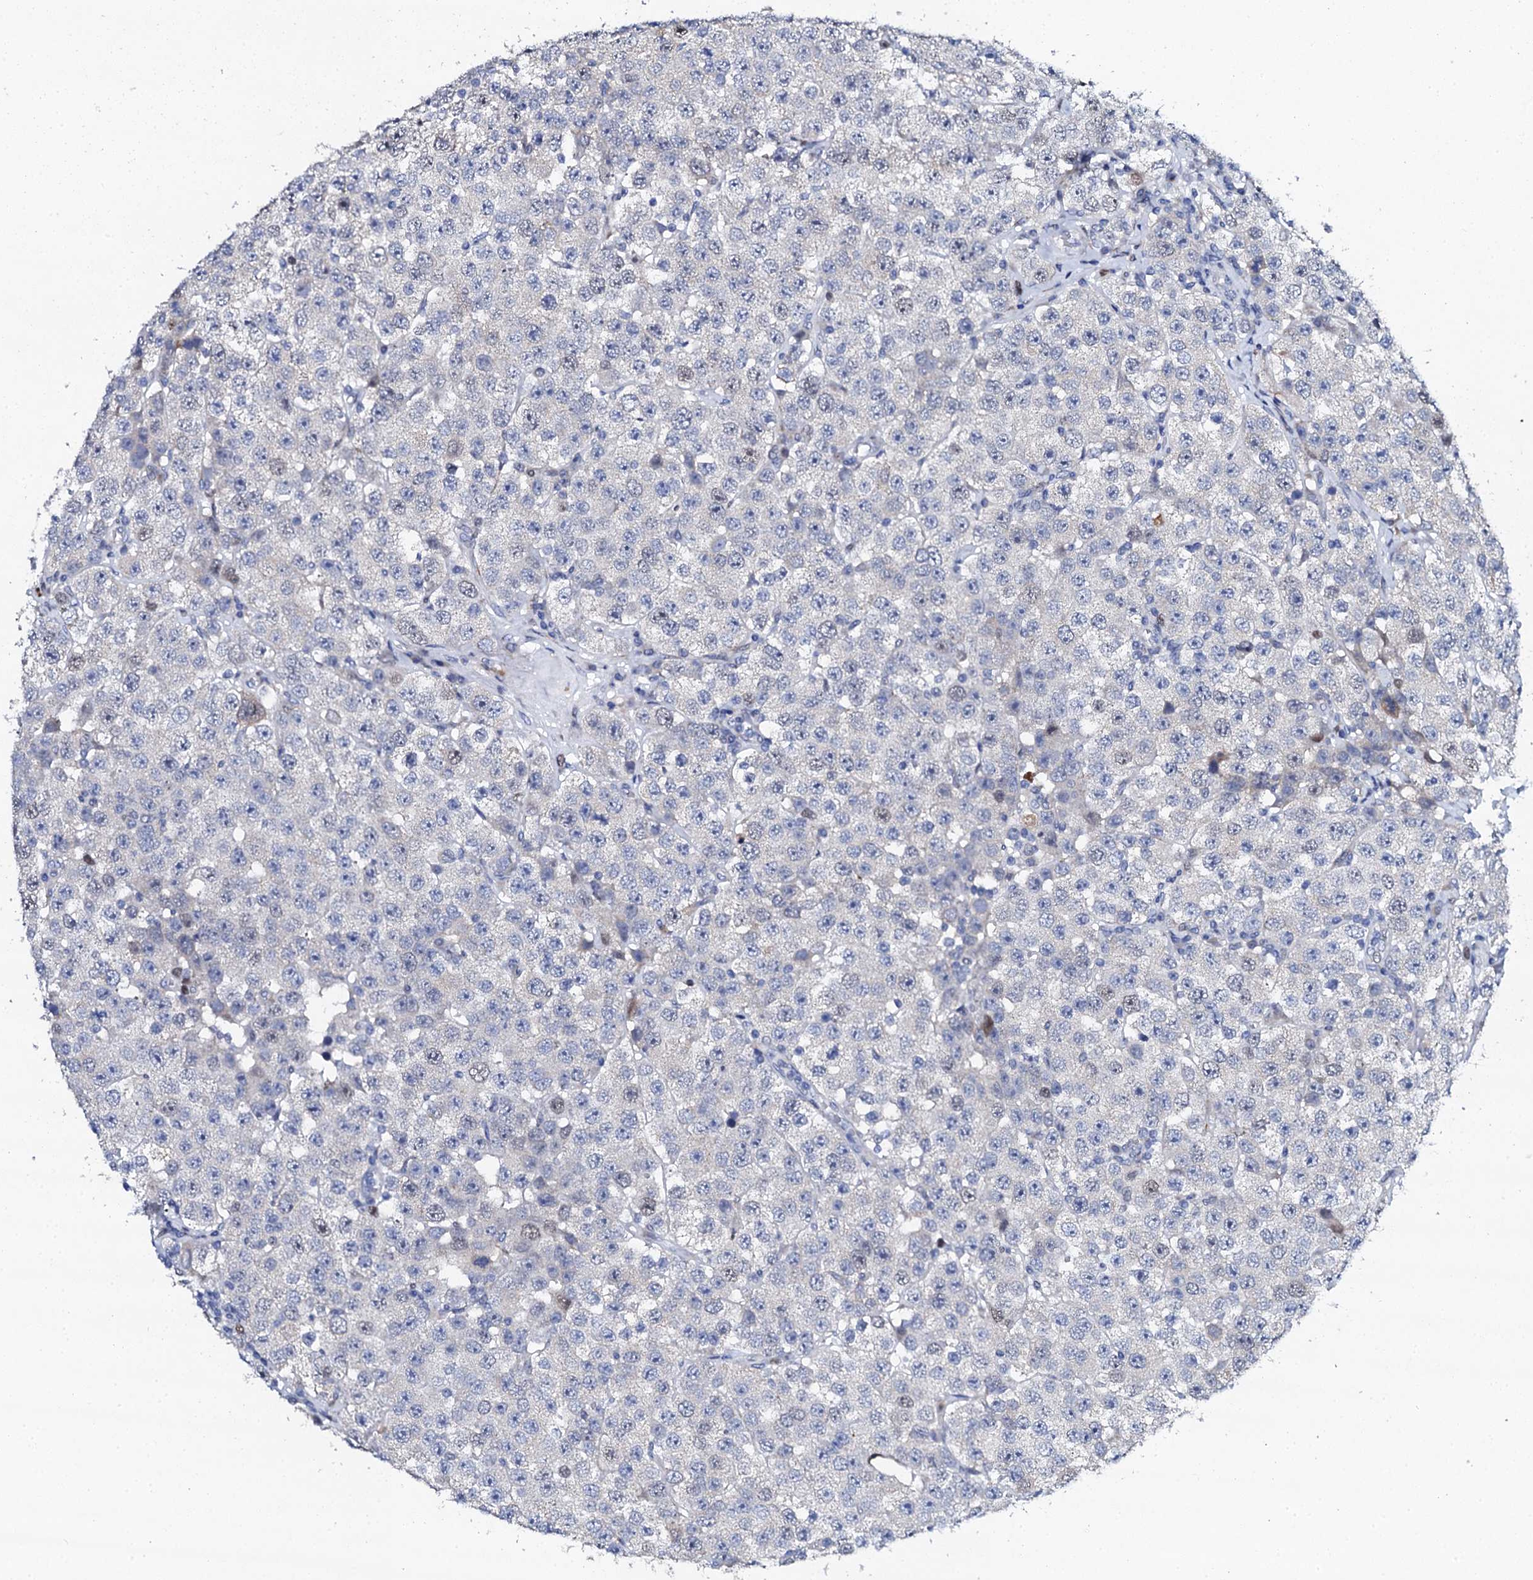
{"staining": {"intensity": "negative", "quantity": "none", "location": "none"}, "tissue": "testis cancer", "cell_type": "Tumor cells", "image_type": "cancer", "snomed": [{"axis": "morphology", "description": "Seminoma, NOS"}, {"axis": "topography", "description": "Testis"}], "caption": "DAB (3,3'-diaminobenzidine) immunohistochemical staining of human seminoma (testis) exhibits no significant expression in tumor cells.", "gene": "NUDT13", "patient": {"sex": "male", "age": 28}}